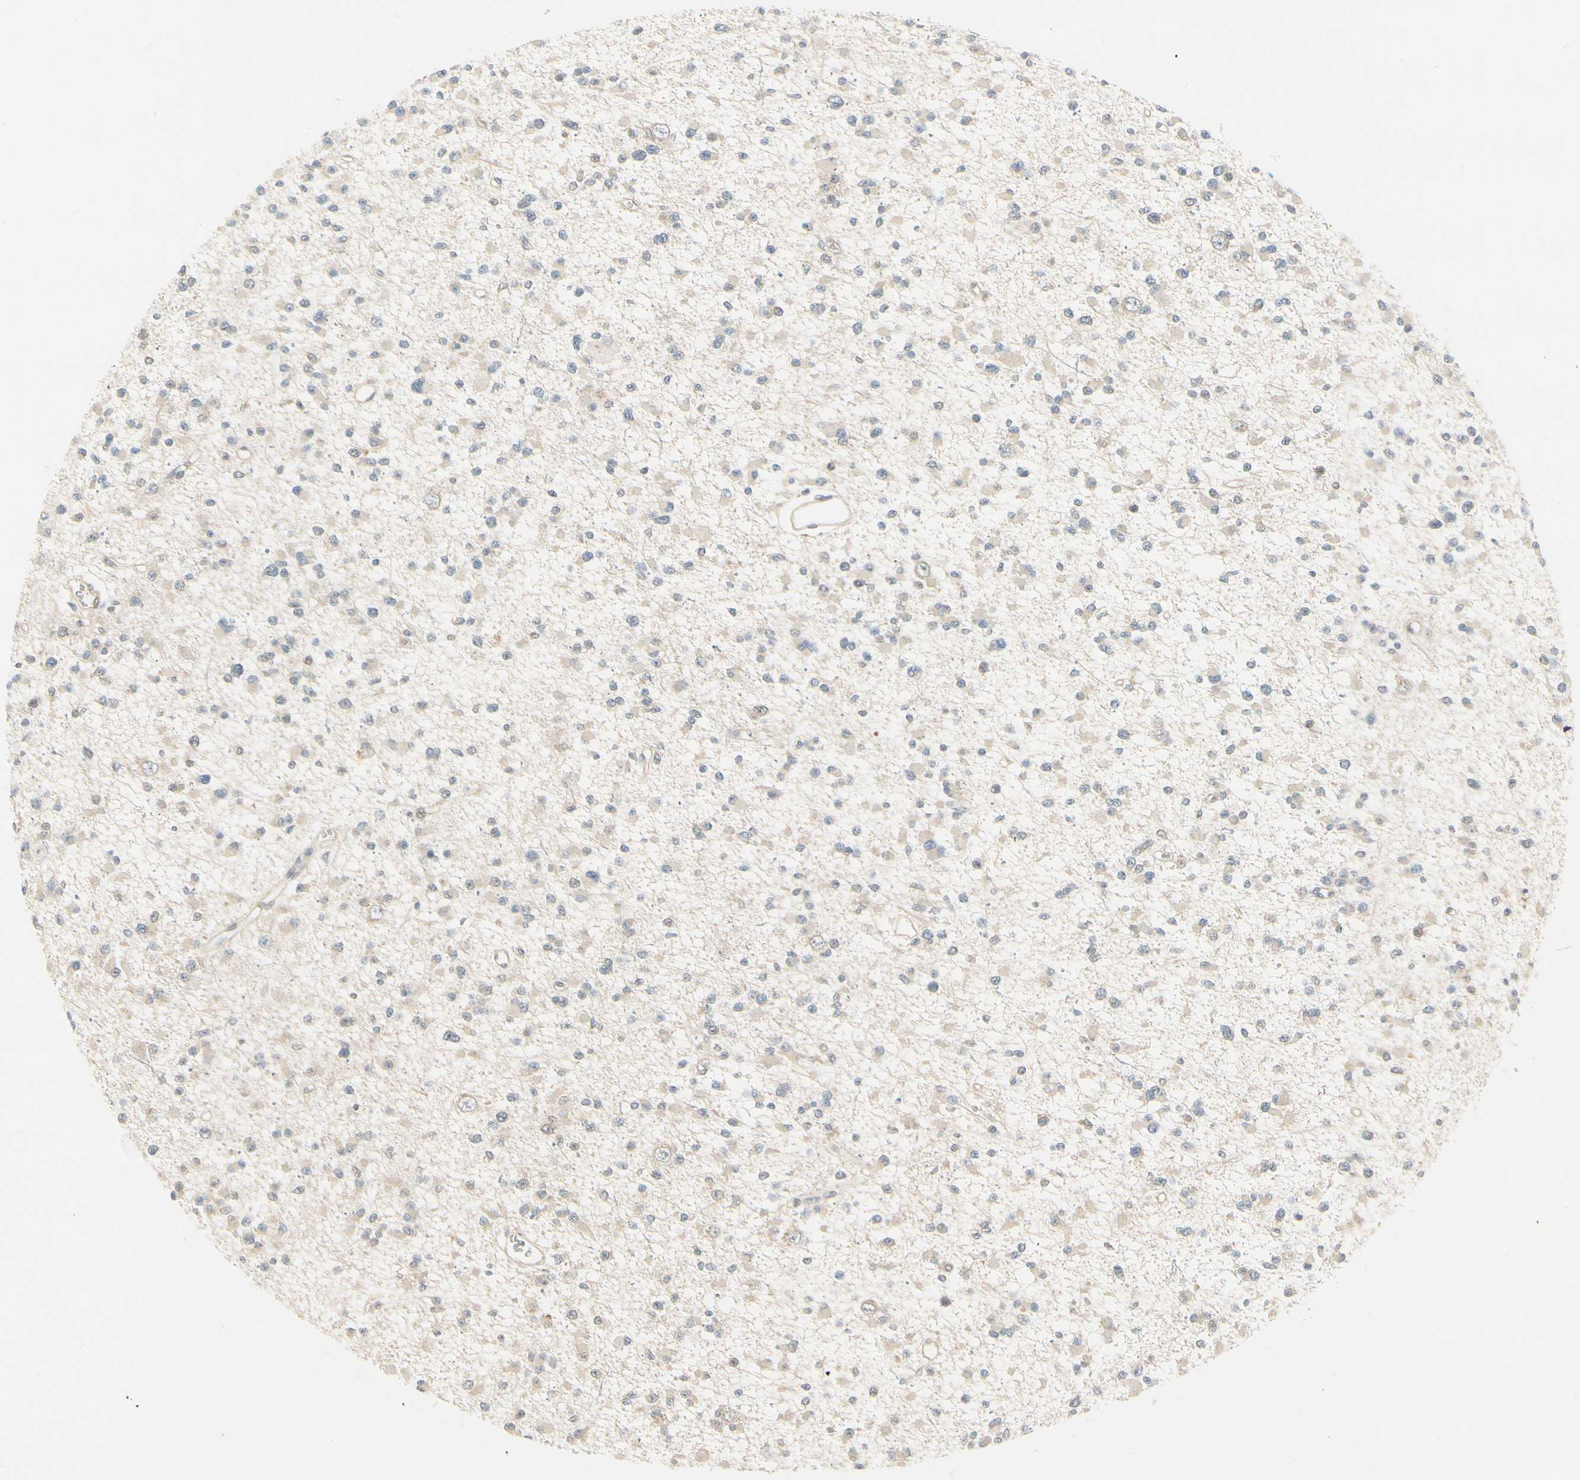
{"staining": {"intensity": "negative", "quantity": "none", "location": "none"}, "tissue": "glioma", "cell_type": "Tumor cells", "image_type": "cancer", "snomed": [{"axis": "morphology", "description": "Glioma, malignant, Low grade"}, {"axis": "topography", "description": "Brain"}], "caption": "Immunohistochemistry of malignant glioma (low-grade) shows no expression in tumor cells.", "gene": "EPHB3", "patient": {"sex": "female", "age": 22}}